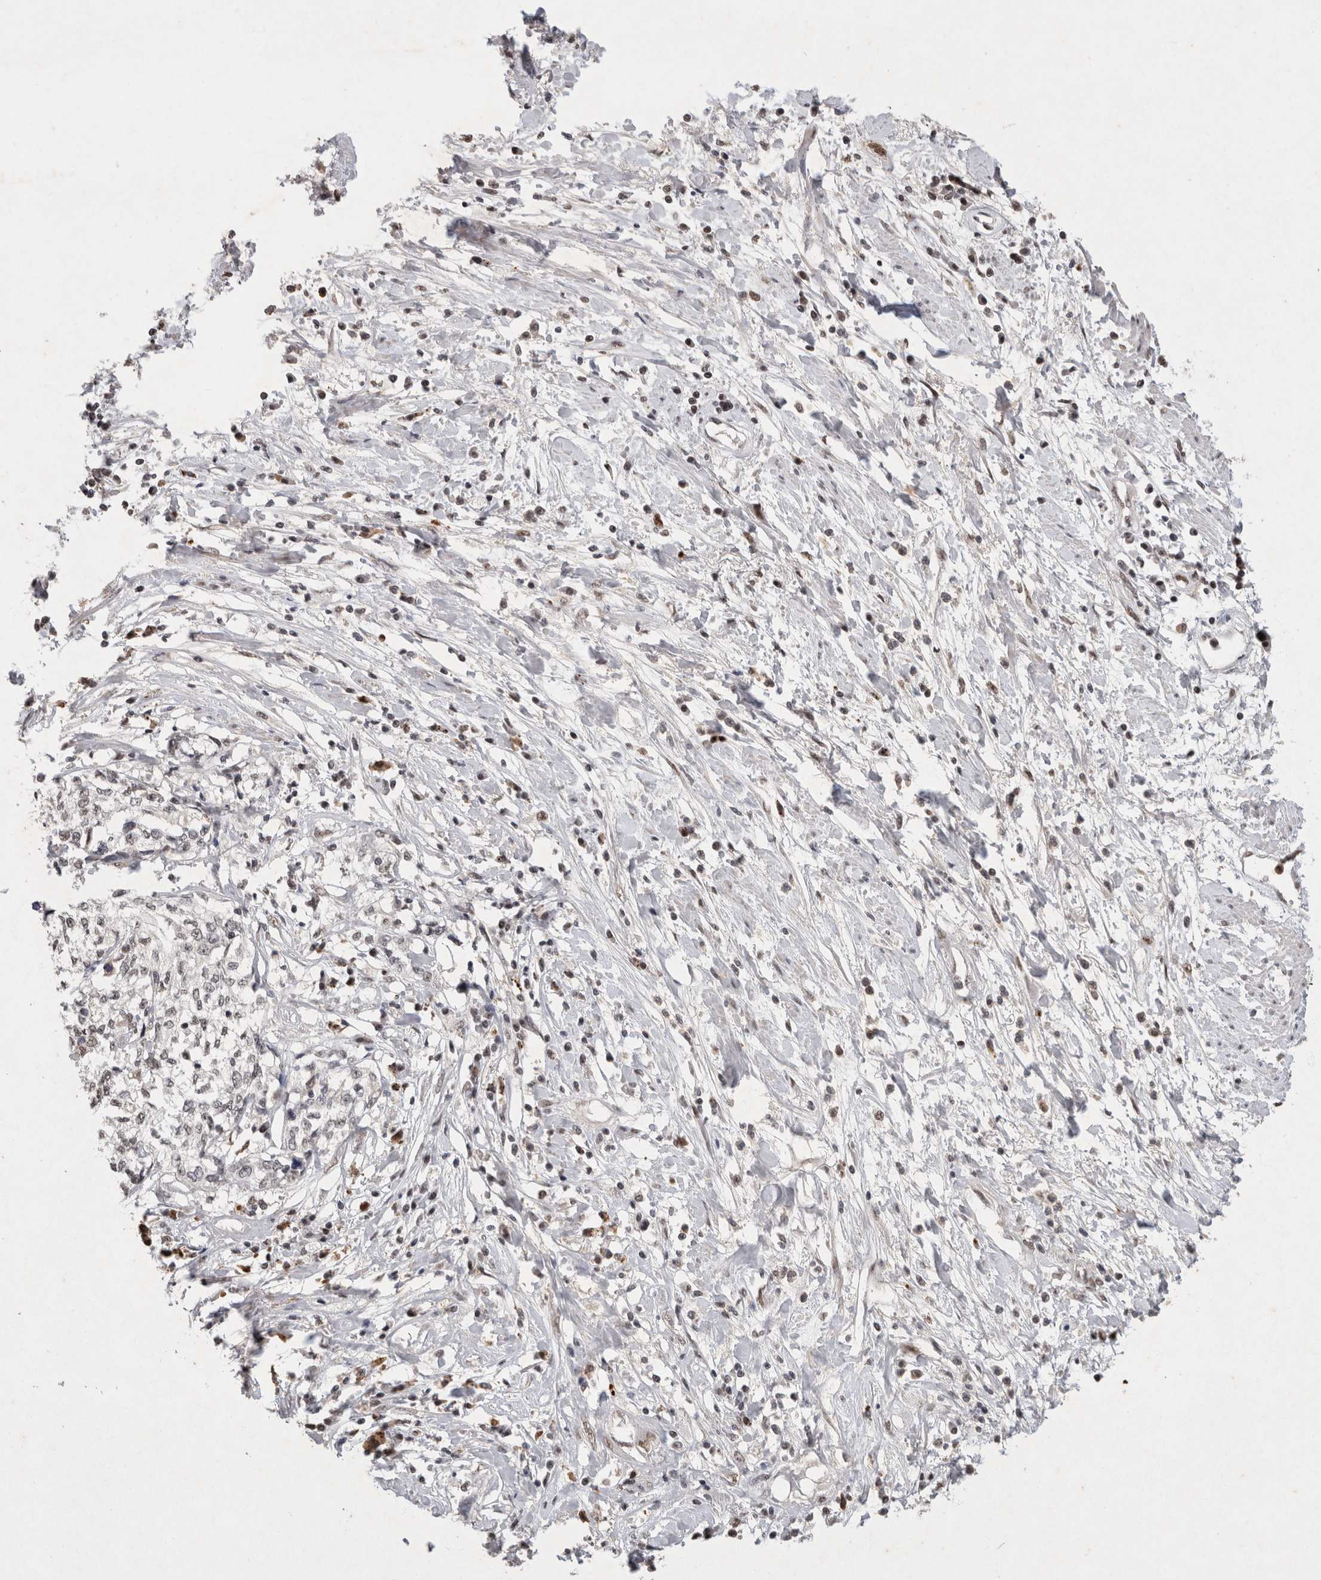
{"staining": {"intensity": "weak", "quantity": "<25%", "location": "nuclear"}, "tissue": "cervical cancer", "cell_type": "Tumor cells", "image_type": "cancer", "snomed": [{"axis": "morphology", "description": "Squamous cell carcinoma, NOS"}, {"axis": "topography", "description": "Cervix"}], "caption": "The immunohistochemistry (IHC) image has no significant positivity in tumor cells of cervical squamous cell carcinoma tissue.", "gene": "XRCC5", "patient": {"sex": "female", "age": 57}}